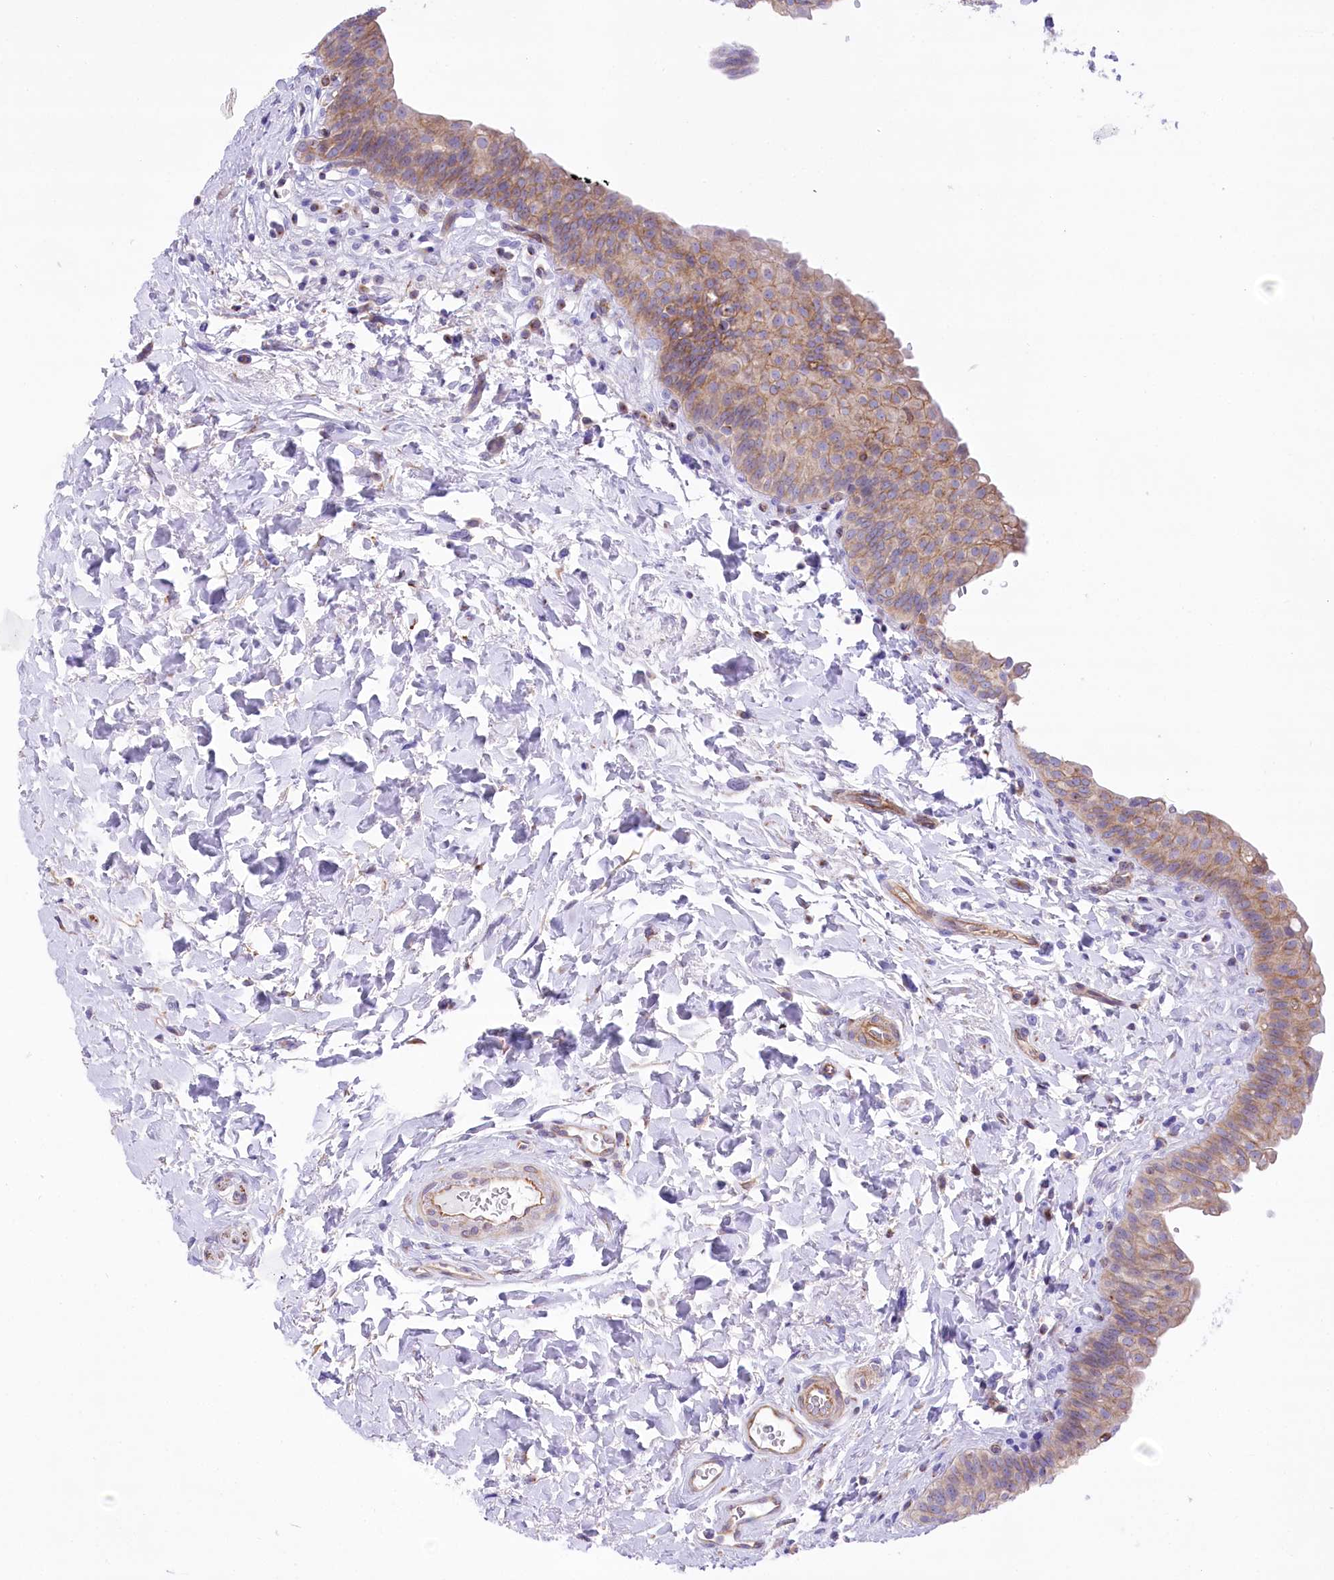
{"staining": {"intensity": "moderate", "quantity": "25%-75%", "location": "cytoplasmic/membranous"}, "tissue": "urinary bladder", "cell_type": "Urothelial cells", "image_type": "normal", "snomed": [{"axis": "morphology", "description": "Normal tissue, NOS"}, {"axis": "topography", "description": "Urinary bladder"}], "caption": "A brown stain shows moderate cytoplasmic/membranous expression of a protein in urothelial cells of normal human urinary bladder. Using DAB (3,3'-diaminobenzidine) (brown) and hematoxylin (blue) stains, captured at high magnification using brightfield microscopy.", "gene": "LRRC34", "patient": {"sex": "male", "age": 83}}